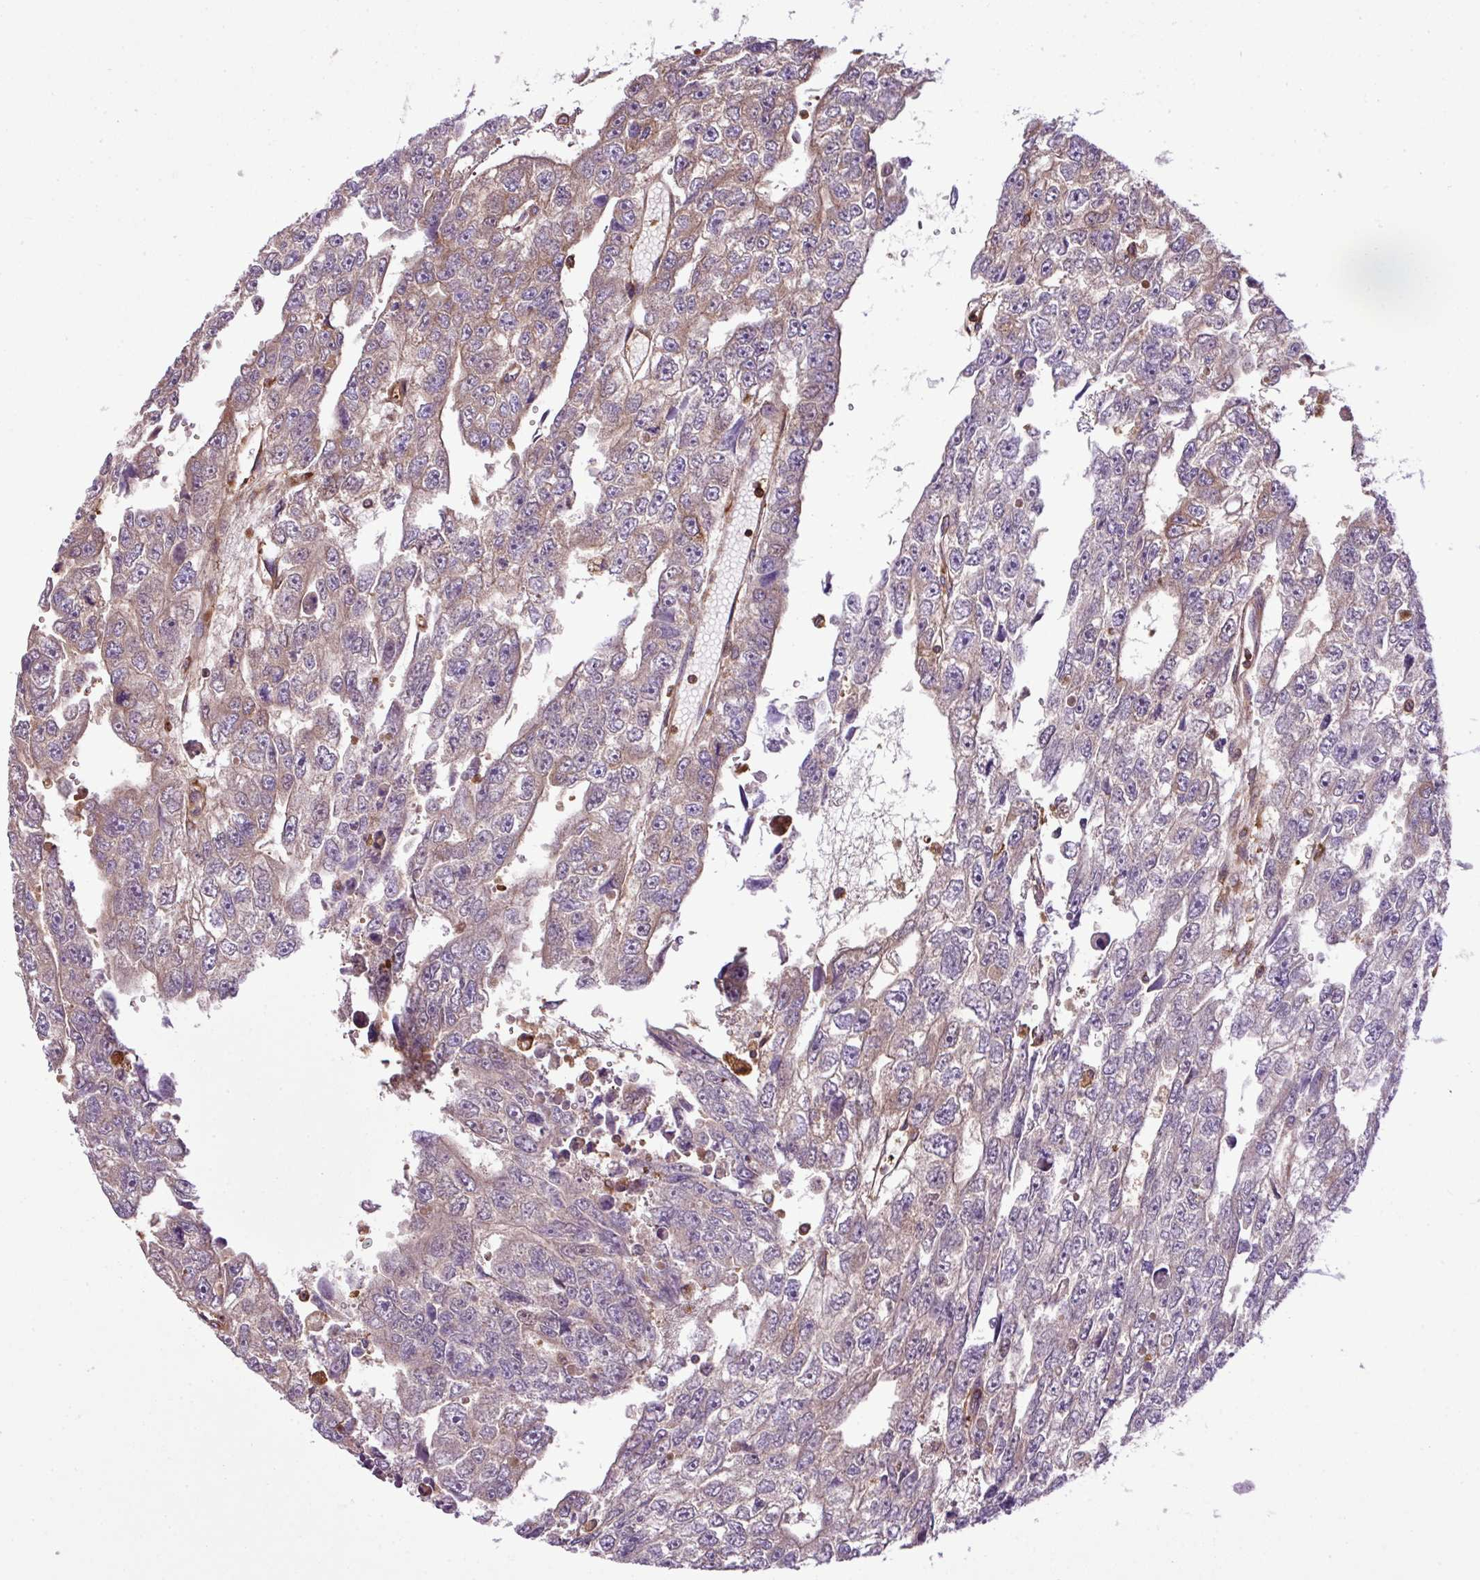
{"staining": {"intensity": "moderate", "quantity": "<25%", "location": "cytoplasmic/membranous"}, "tissue": "testis cancer", "cell_type": "Tumor cells", "image_type": "cancer", "snomed": [{"axis": "morphology", "description": "Carcinoma, Embryonal, NOS"}, {"axis": "topography", "description": "Testis"}], "caption": "A brown stain highlights moderate cytoplasmic/membranous positivity of a protein in testis cancer tumor cells. (Brightfield microscopy of DAB IHC at high magnification).", "gene": "PGAP6", "patient": {"sex": "male", "age": 20}}